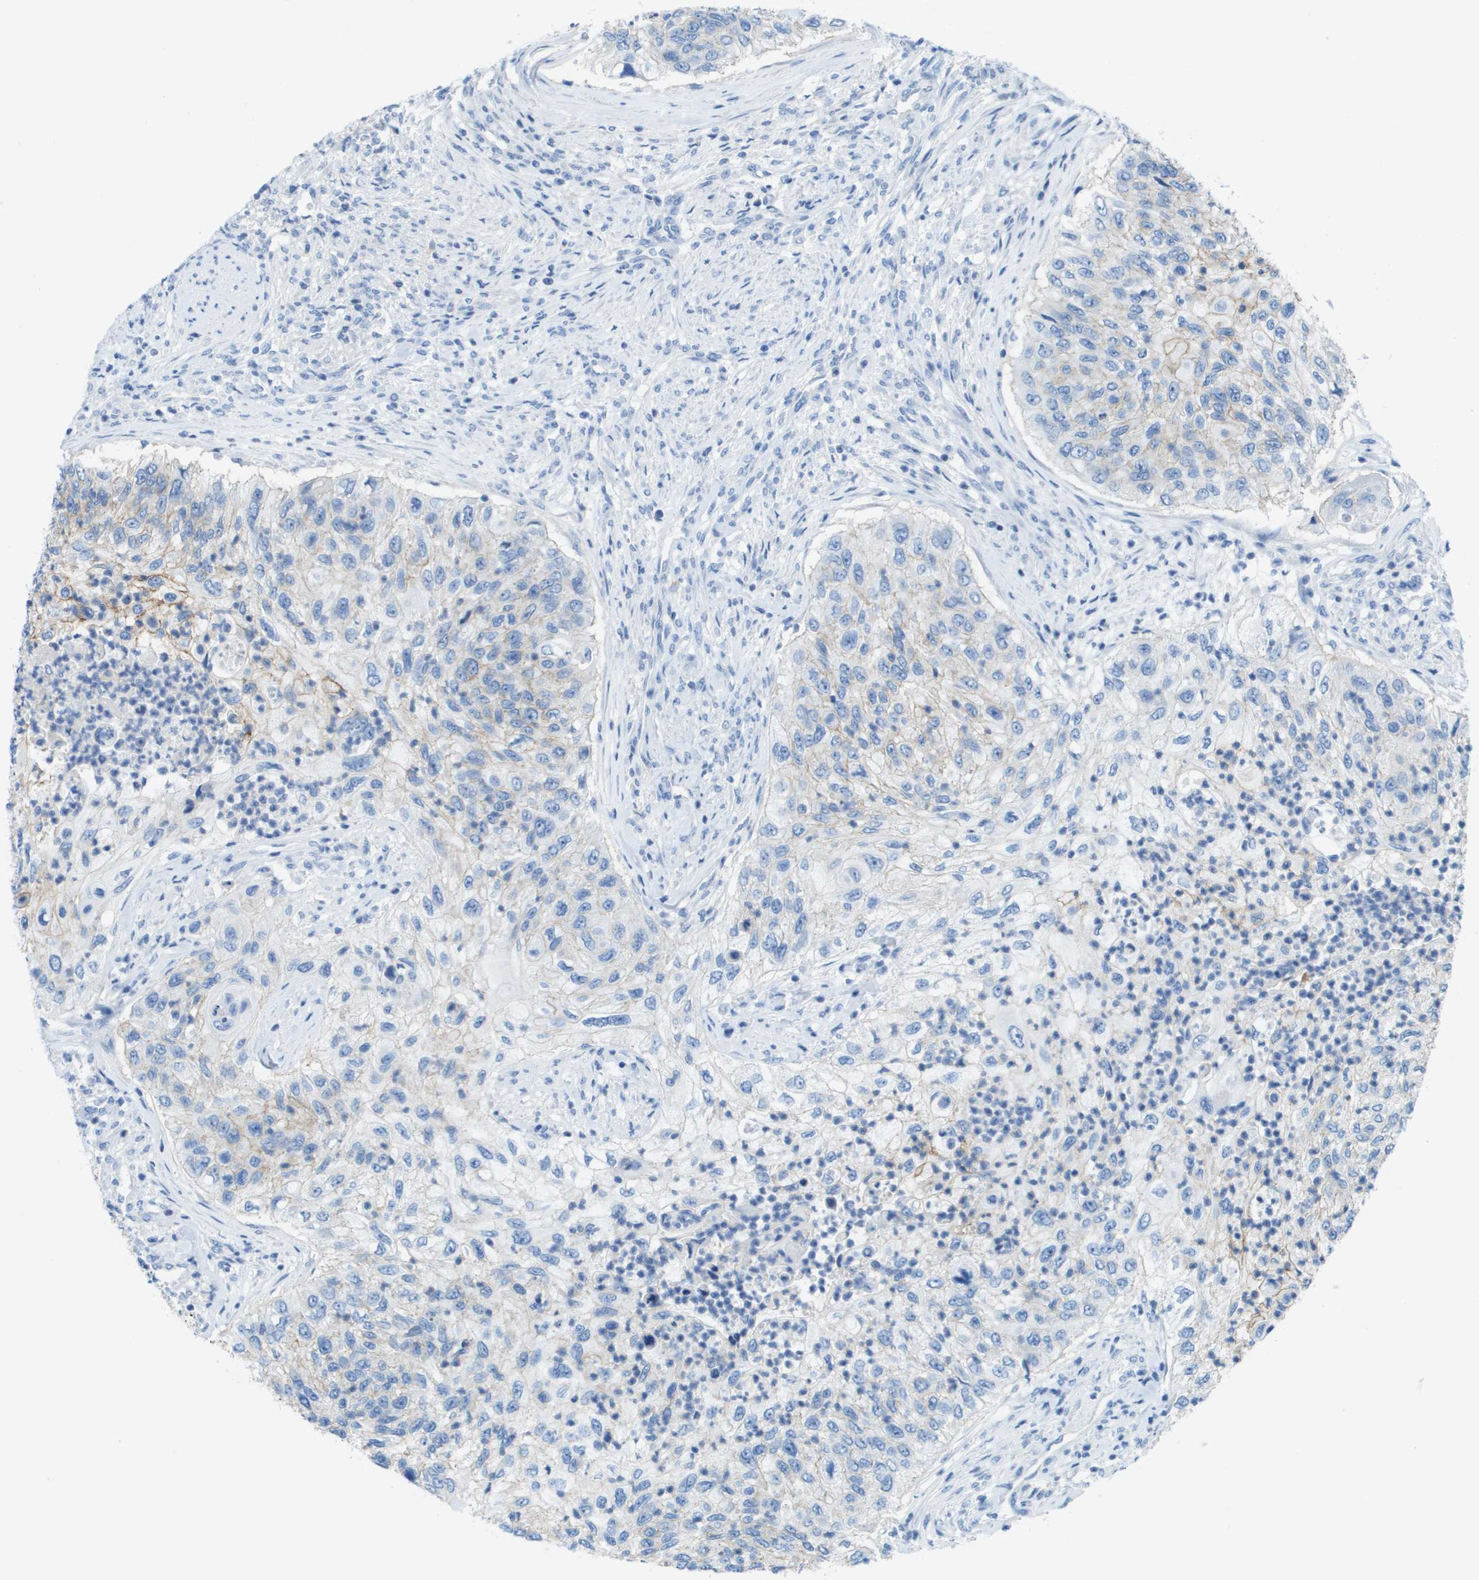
{"staining": {"intensity": "negative", "quantity": "none", "location": "none"}, "tissue": "urothelial cancer", "cell_type": "Tumor cells", "image_type": "cancer", "snomed": [{"axis": "morphology", "description": "Urothelial carcinoma, High grade"}, {"axis": "topography", "description": "Urinary bladder"}], "caption": "Protein analysis of urothelial carcinoma (high-grade) displays no significant expression in tumor cells.", "gene": "CD46", "patient": {"sex": "female", "age": 60}}